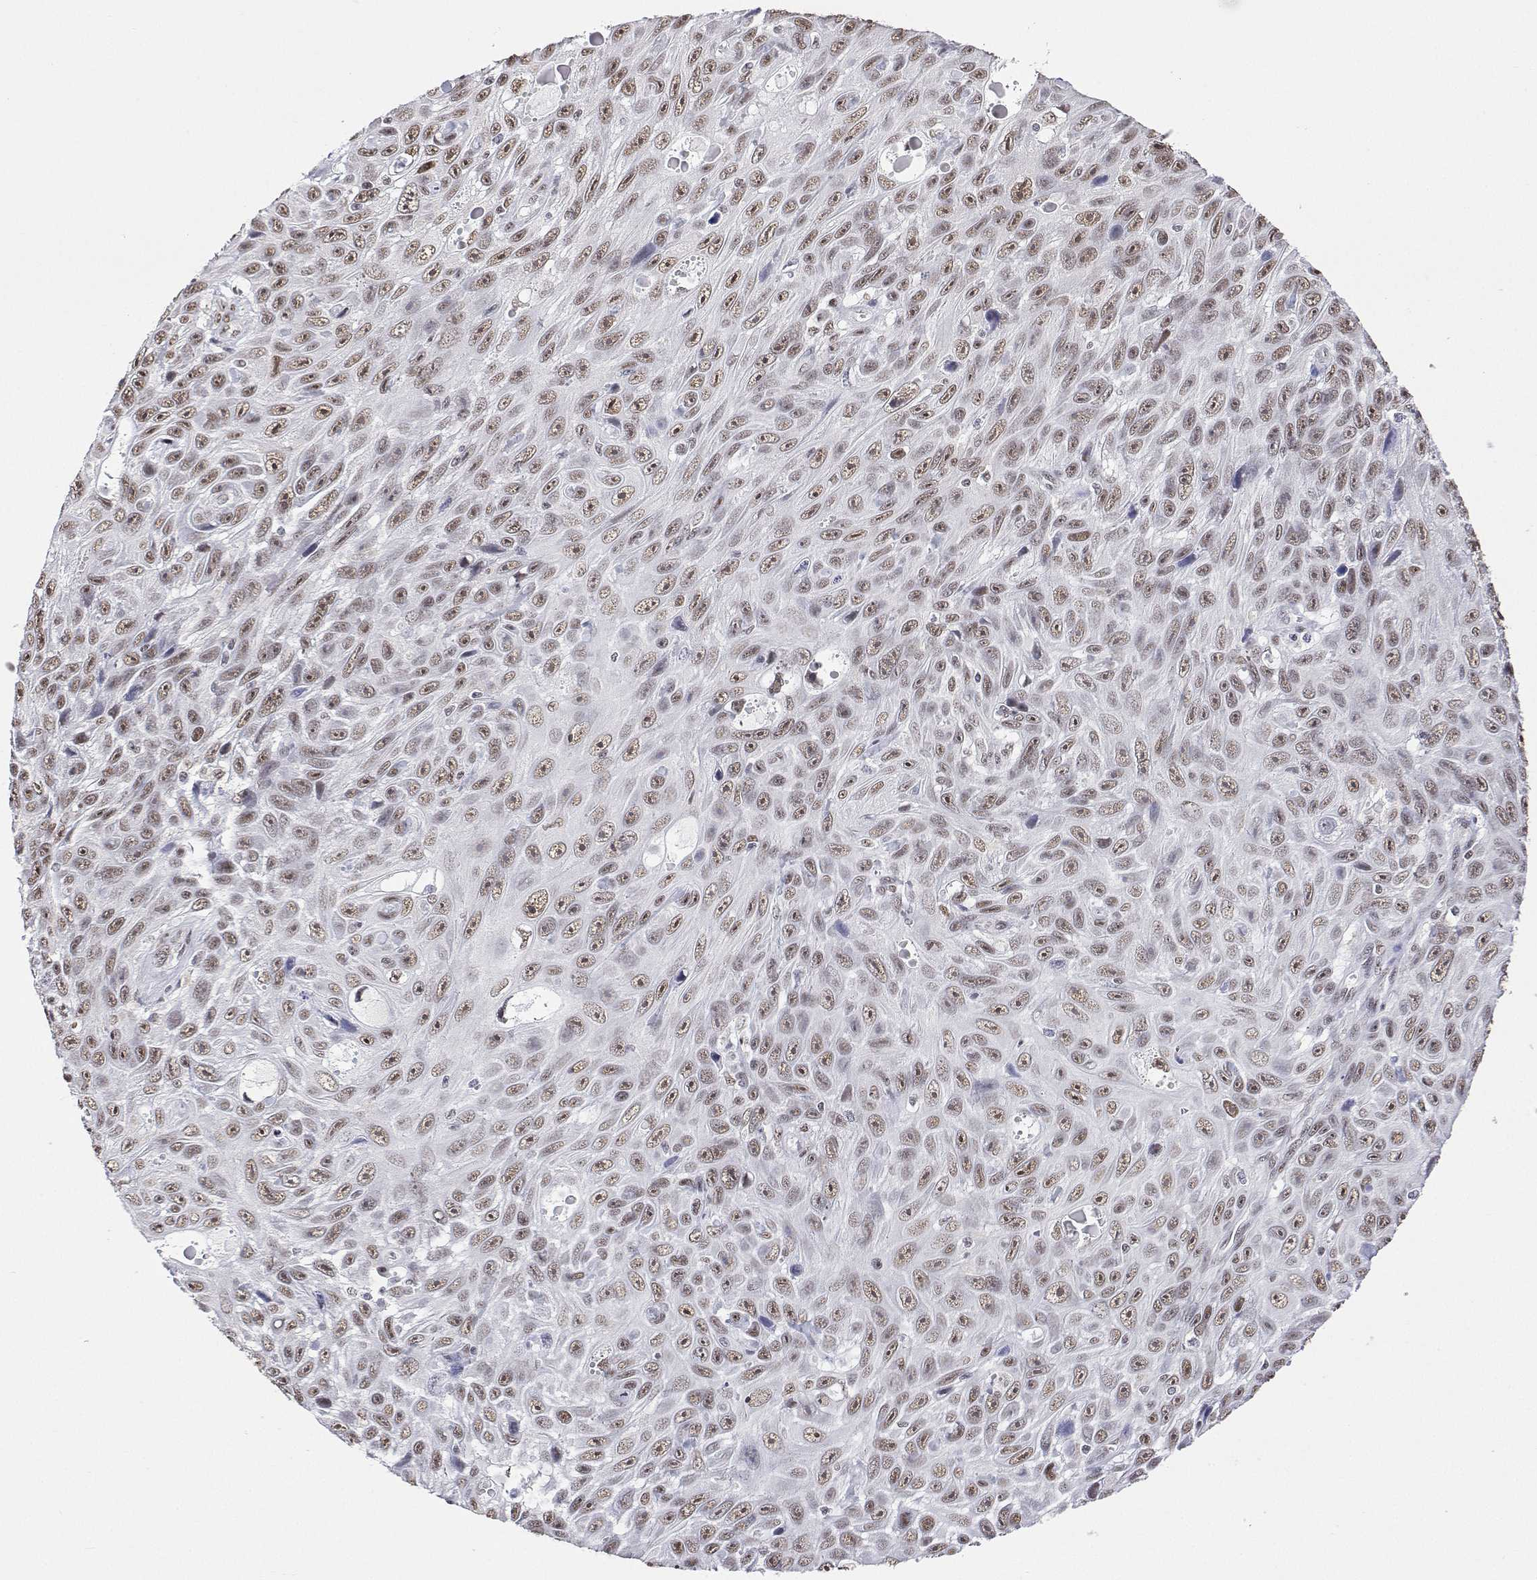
{"staining": {"intensity": "moderate", "quantity": ">75%", "location": "nuclear"}, "tissue": "skin cancer", "cell_type": "Tumor cells", "image_type": "cancer", "snomed": [{"axis": "morphology", "description": "Squamous cell carcinoma, NOS"}, {"axis": "topography", "description": "Skin"}], "caption": "Protein staining of skin squamous cell carcinoma tissue reveals moderate nuclear expression in about >75% of tumor cells.", "gene": "ADAR", "patient": {"sex": "male", "age": 82}}